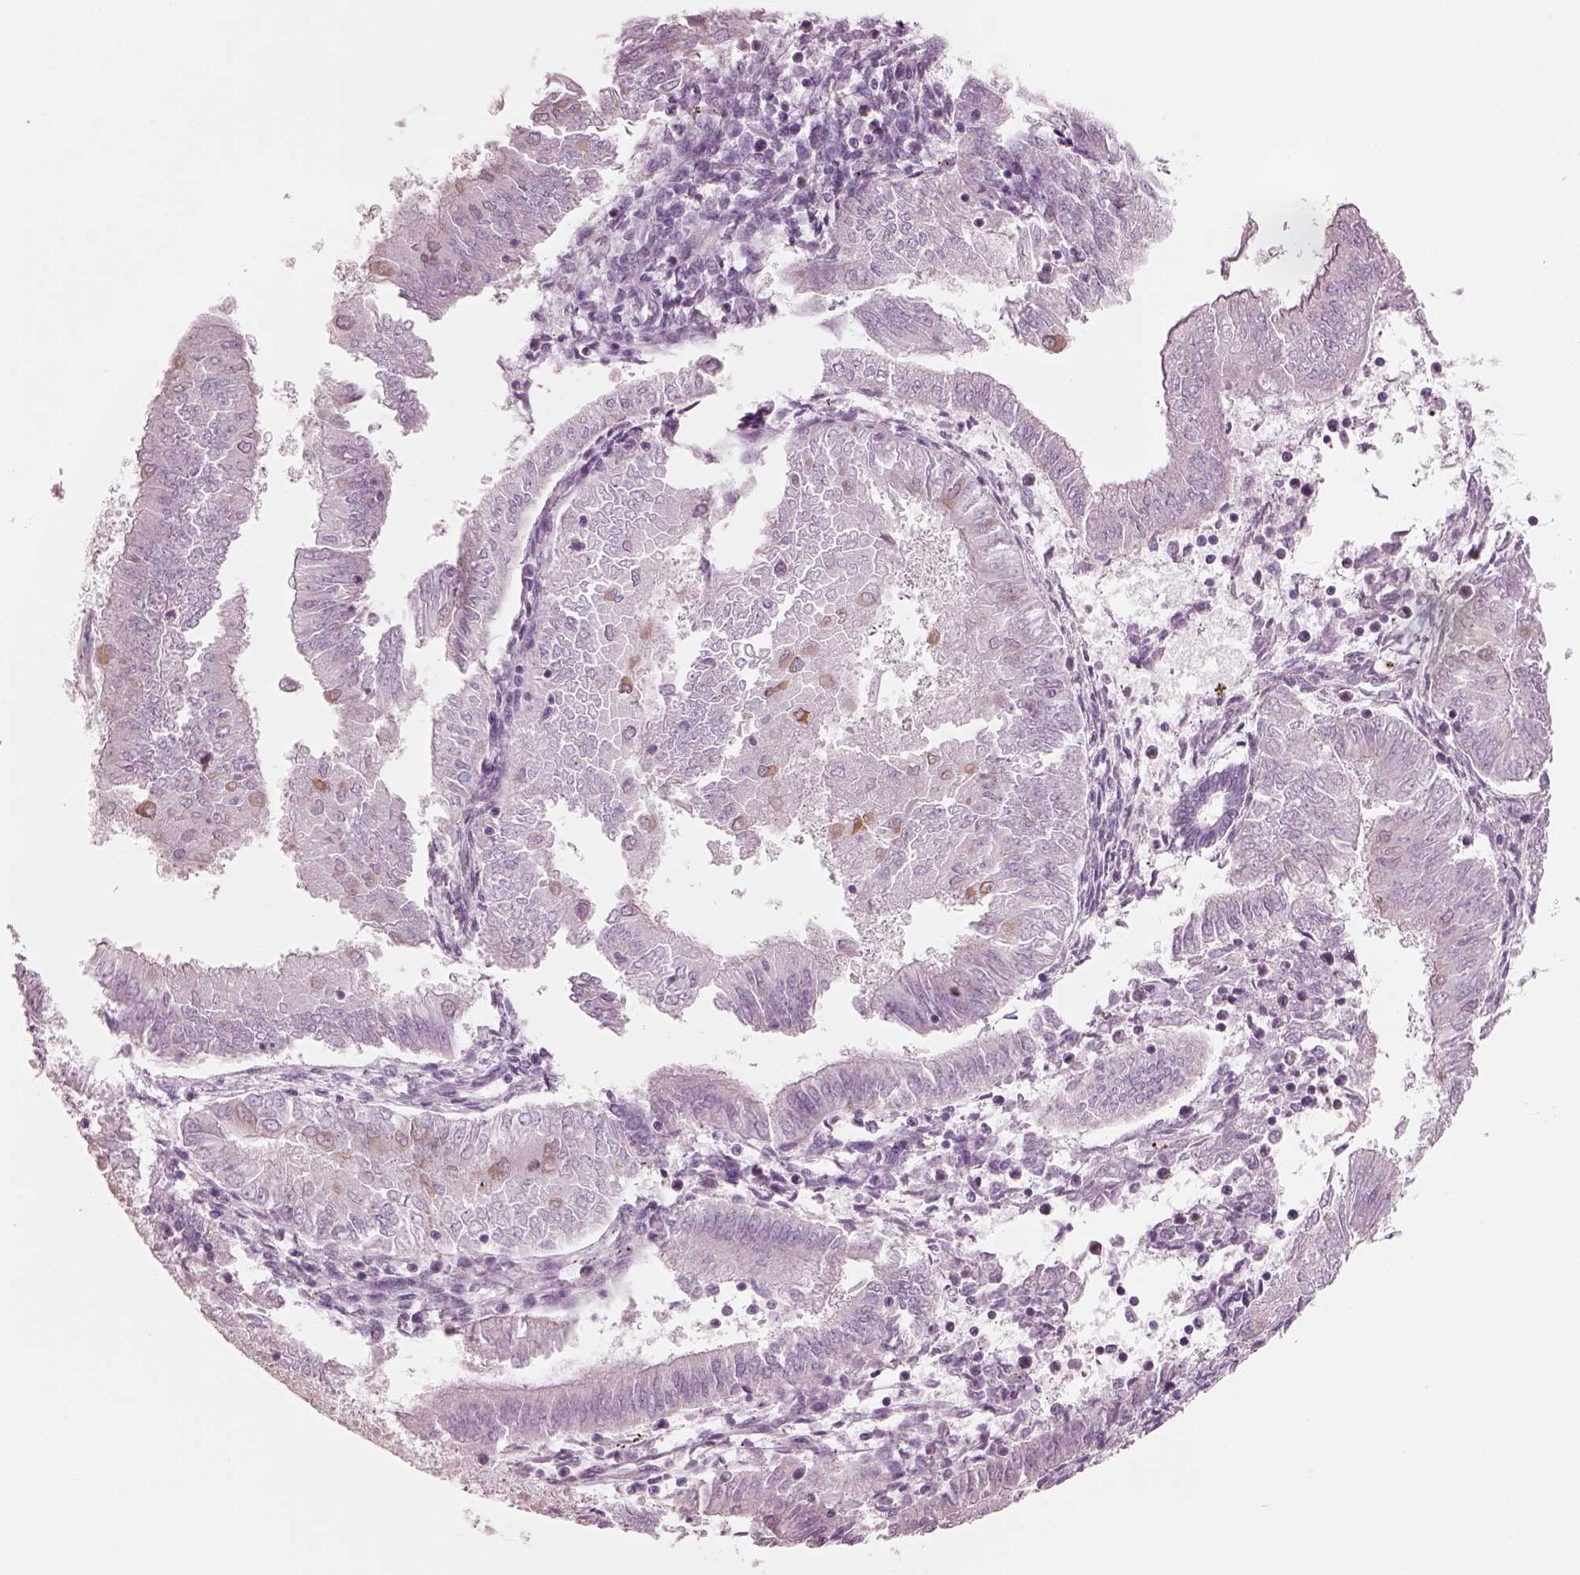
{"staining": {"intensity": "negative", "quantity": "none", "location": "none"}, "tissue": "endometrial cancer", "cell_type": "Tumor cells", "image_type": "cancer", "snomed": [{"axis": "morphology", "description": "Adenocarcinoma, NOS"}, {"axis": "topography", "description": "Endometrium"}], "caption": "Endometrial cancer was stained to show a protein in brown. There is no significant positivity in tumor cells.", "gene": "SLC27A2", "patient": {"sex": "female", "age": 53}}